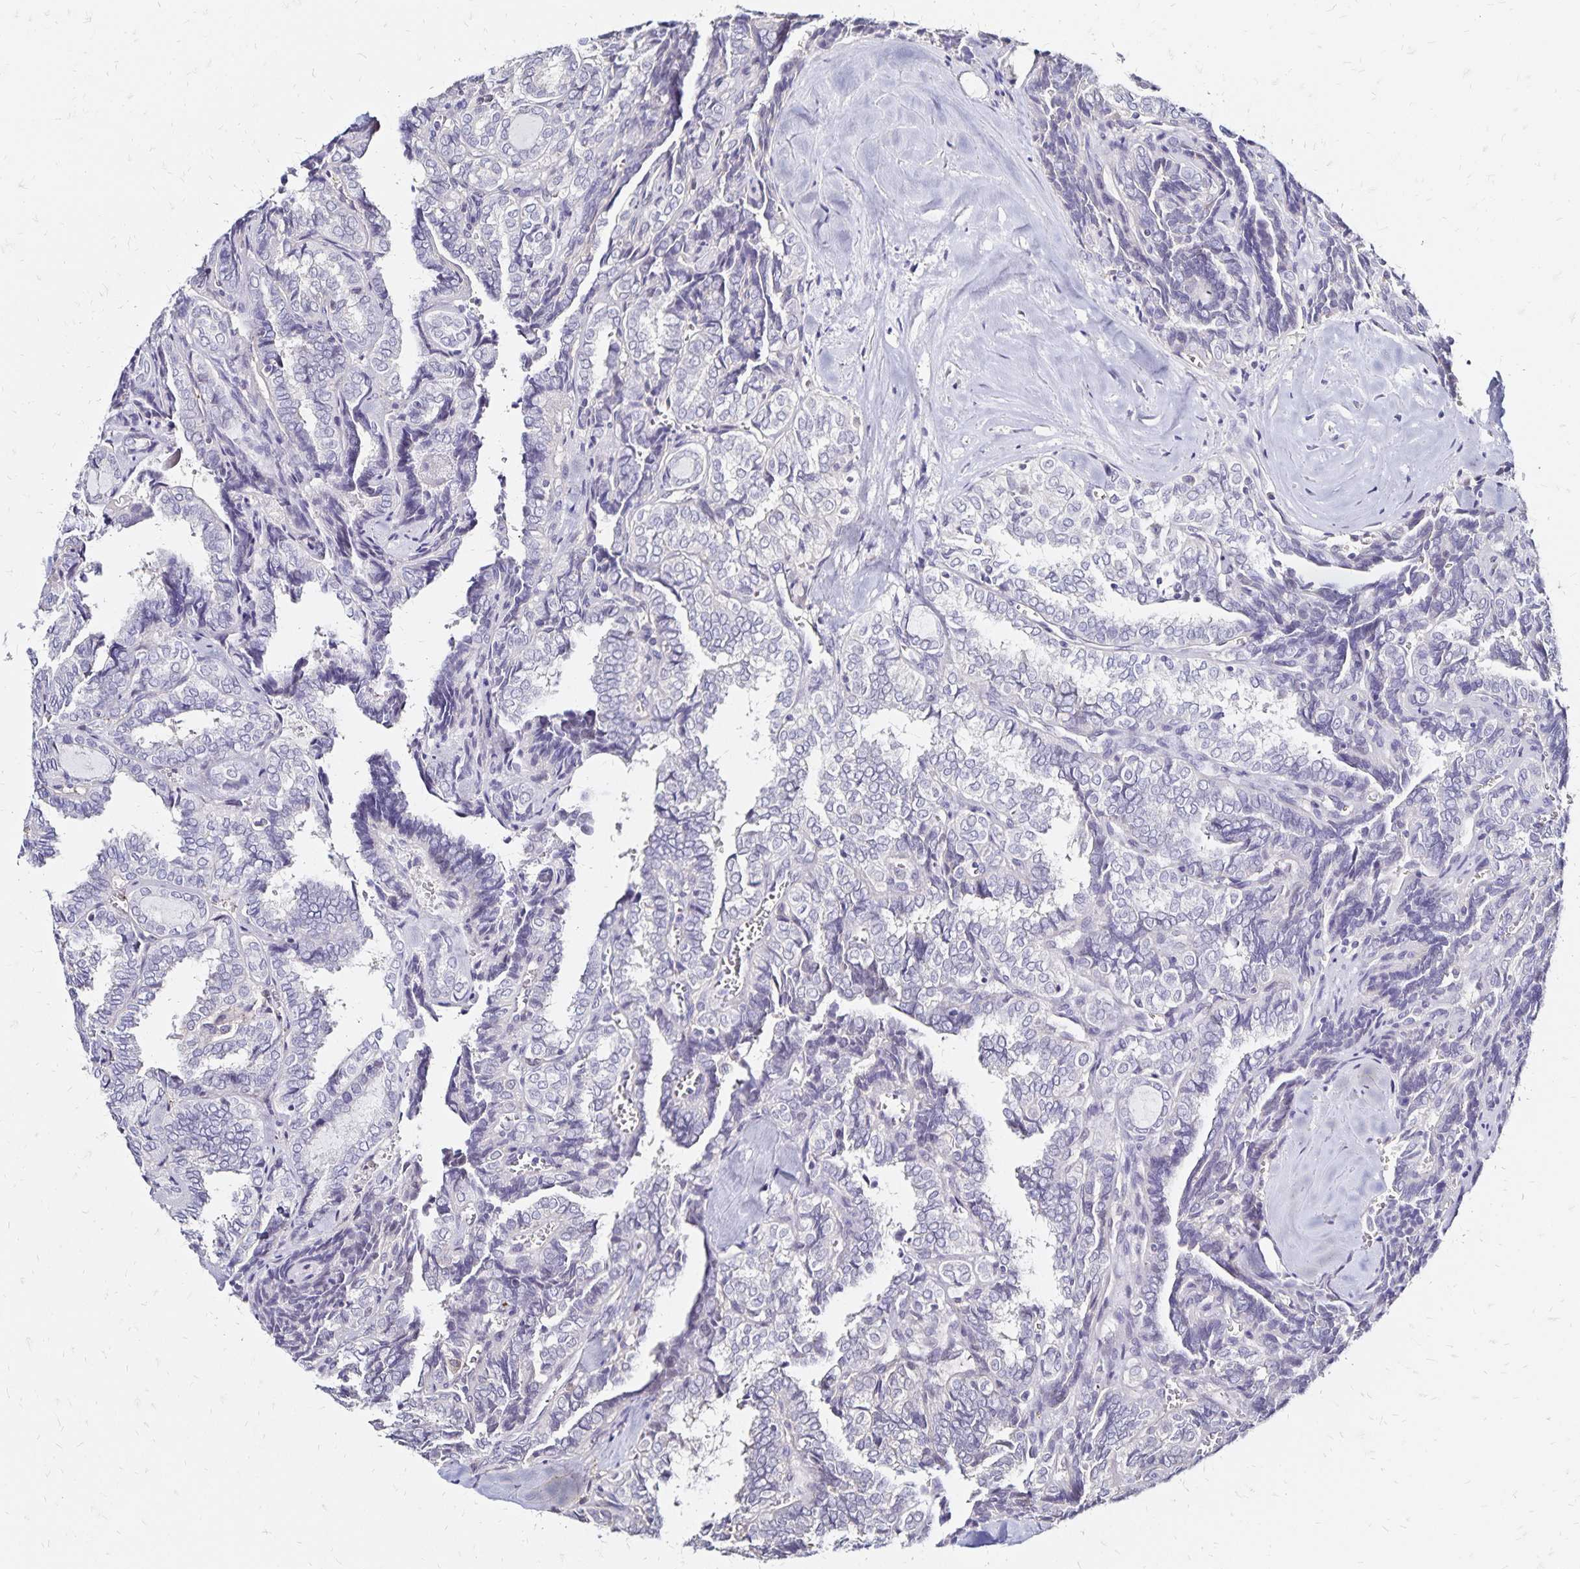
{"staining": {"intensity": "negative", "quantity": "none", "location": "none"}, "tissue": "thyroid cancer", "cell_type": "Tumor cells", "image_type": "cancer", "snomed": [{"axis": "morphology", "description": "Papillary adenocarcinoma, NOS"}, {"axis": "topography", "description": "Thyroid gland"}], "caption": "This histopathology image is of thyroid cancer (papillary adenocarcinoma) stained with immunohistochemistry to label a protein in brown with the nuclei are counter-stained blue. There is no expression in tumor cells.", "gene": "SLC5A1", "patient": {"sex": "female", "age": 30}}